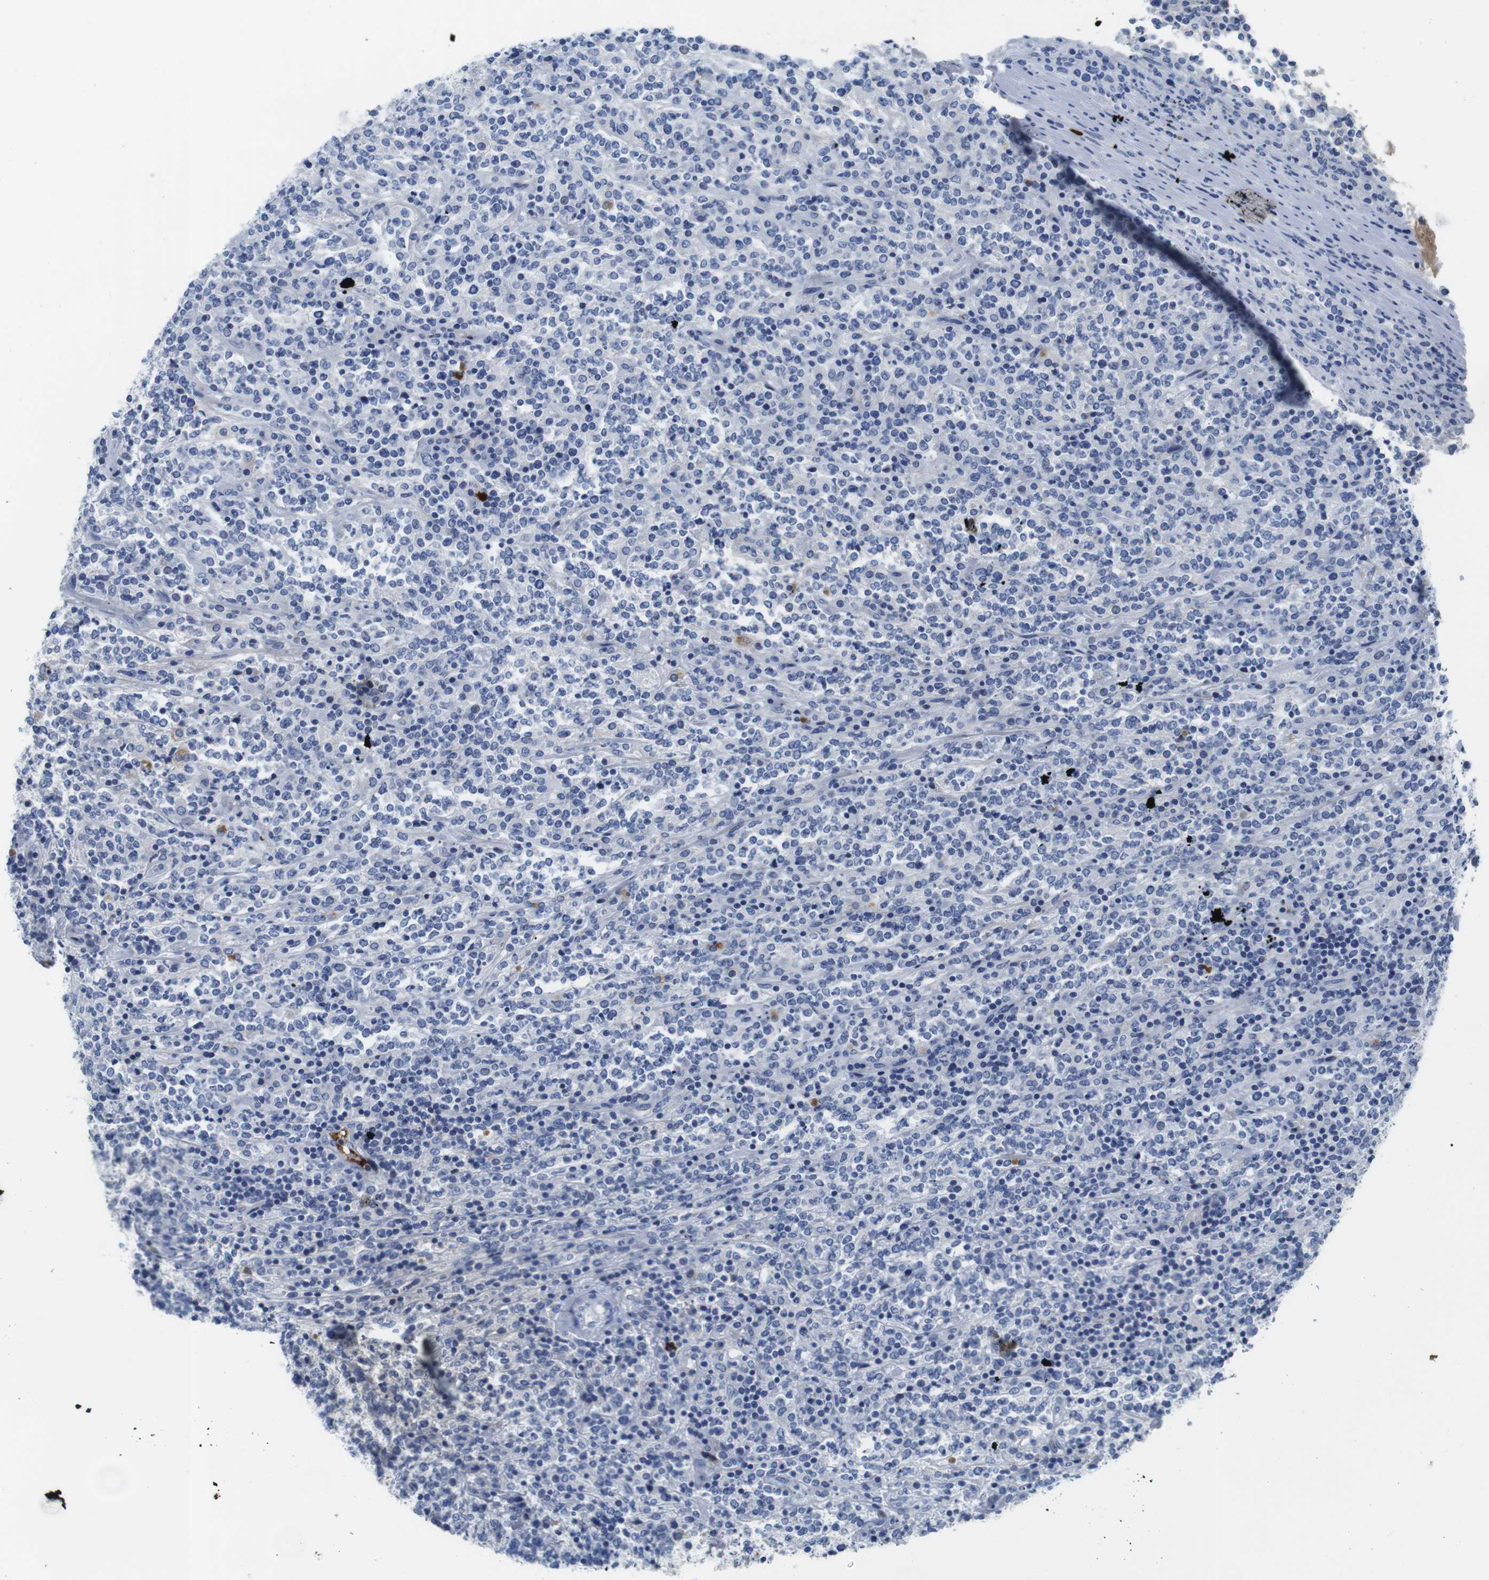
{"staining": {"intensity": "negative", "quantity": "none", "location": "none"}, "tissue": "lymphoma", "cell_type": "Tumor cells", "image_type": "cancer", "snomed": [{"axis": "morphology", "description": "Malignant lymphoma, non-Hodgkin's type, High grade"}, {"axis": "topography", "description": "Soft tissue"}], "caption": "DAB immunohistochemical staining of malignant lymphoma, non-Hodgkin's type (high-grade) reveals no significant staining in tumor cells.", "gene": "IGKC", "patient": {"sex": "male", "age": 18}}